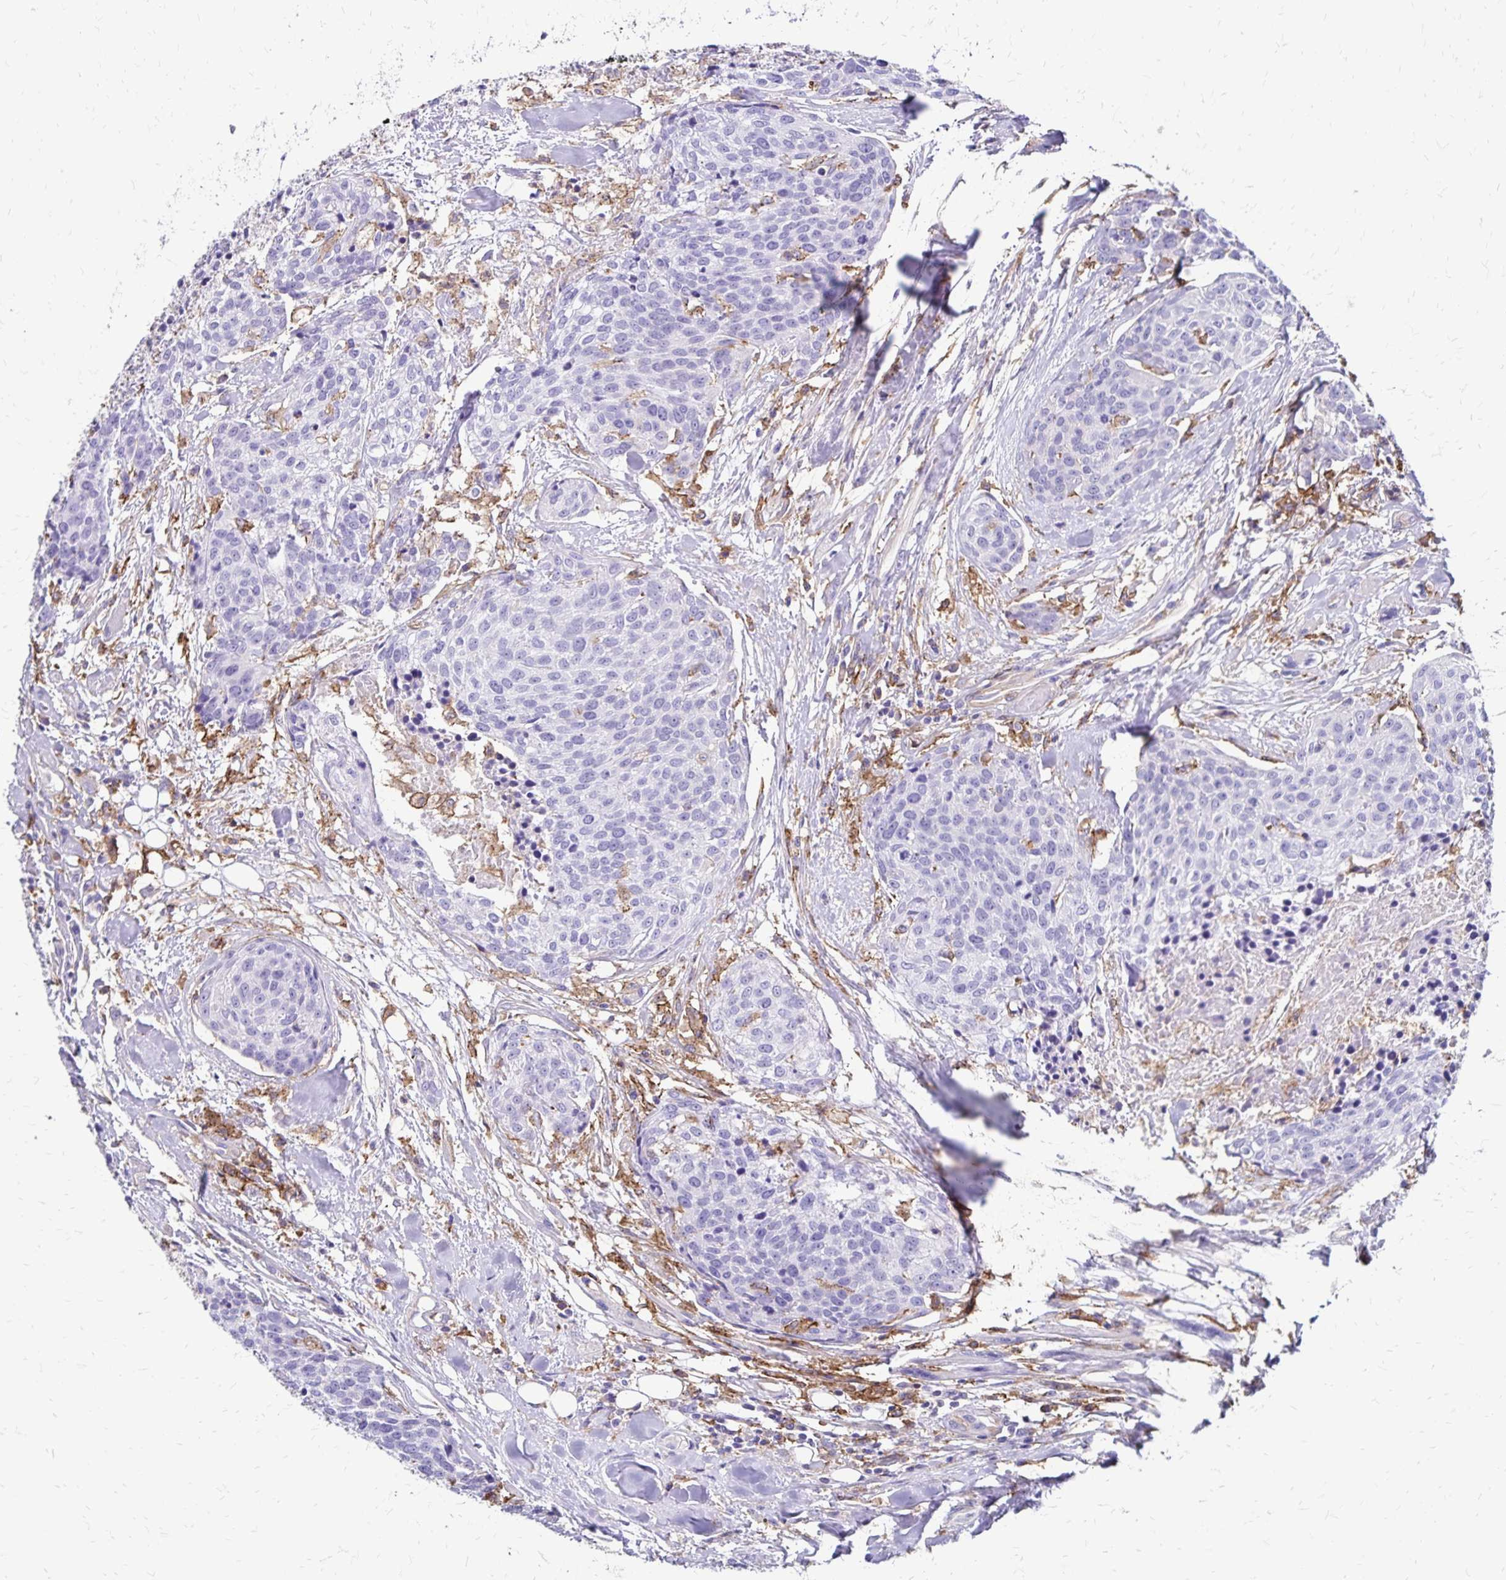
{"staining": {"intensity": "negative", "quantity": "none", "location": "none"}, "tissue": "head and neck cancer", "cell_type": "Tumor cells", "image_type": "cancer", "snomed": [{"axis": "morphology", "description": "Squamous cell carcinoma, NOS"}, {"axis": "topography", "description": "Oral tissue"}, {"axis": "topography", "description": "Head-Neck"}], "caption": "Micrograph shows no significant protein positivity in tumor cells of head and neck cancer (squamous cell carcinoma).", "gene": "TNS3", "patient": {"sex": "male", "age": 64}}